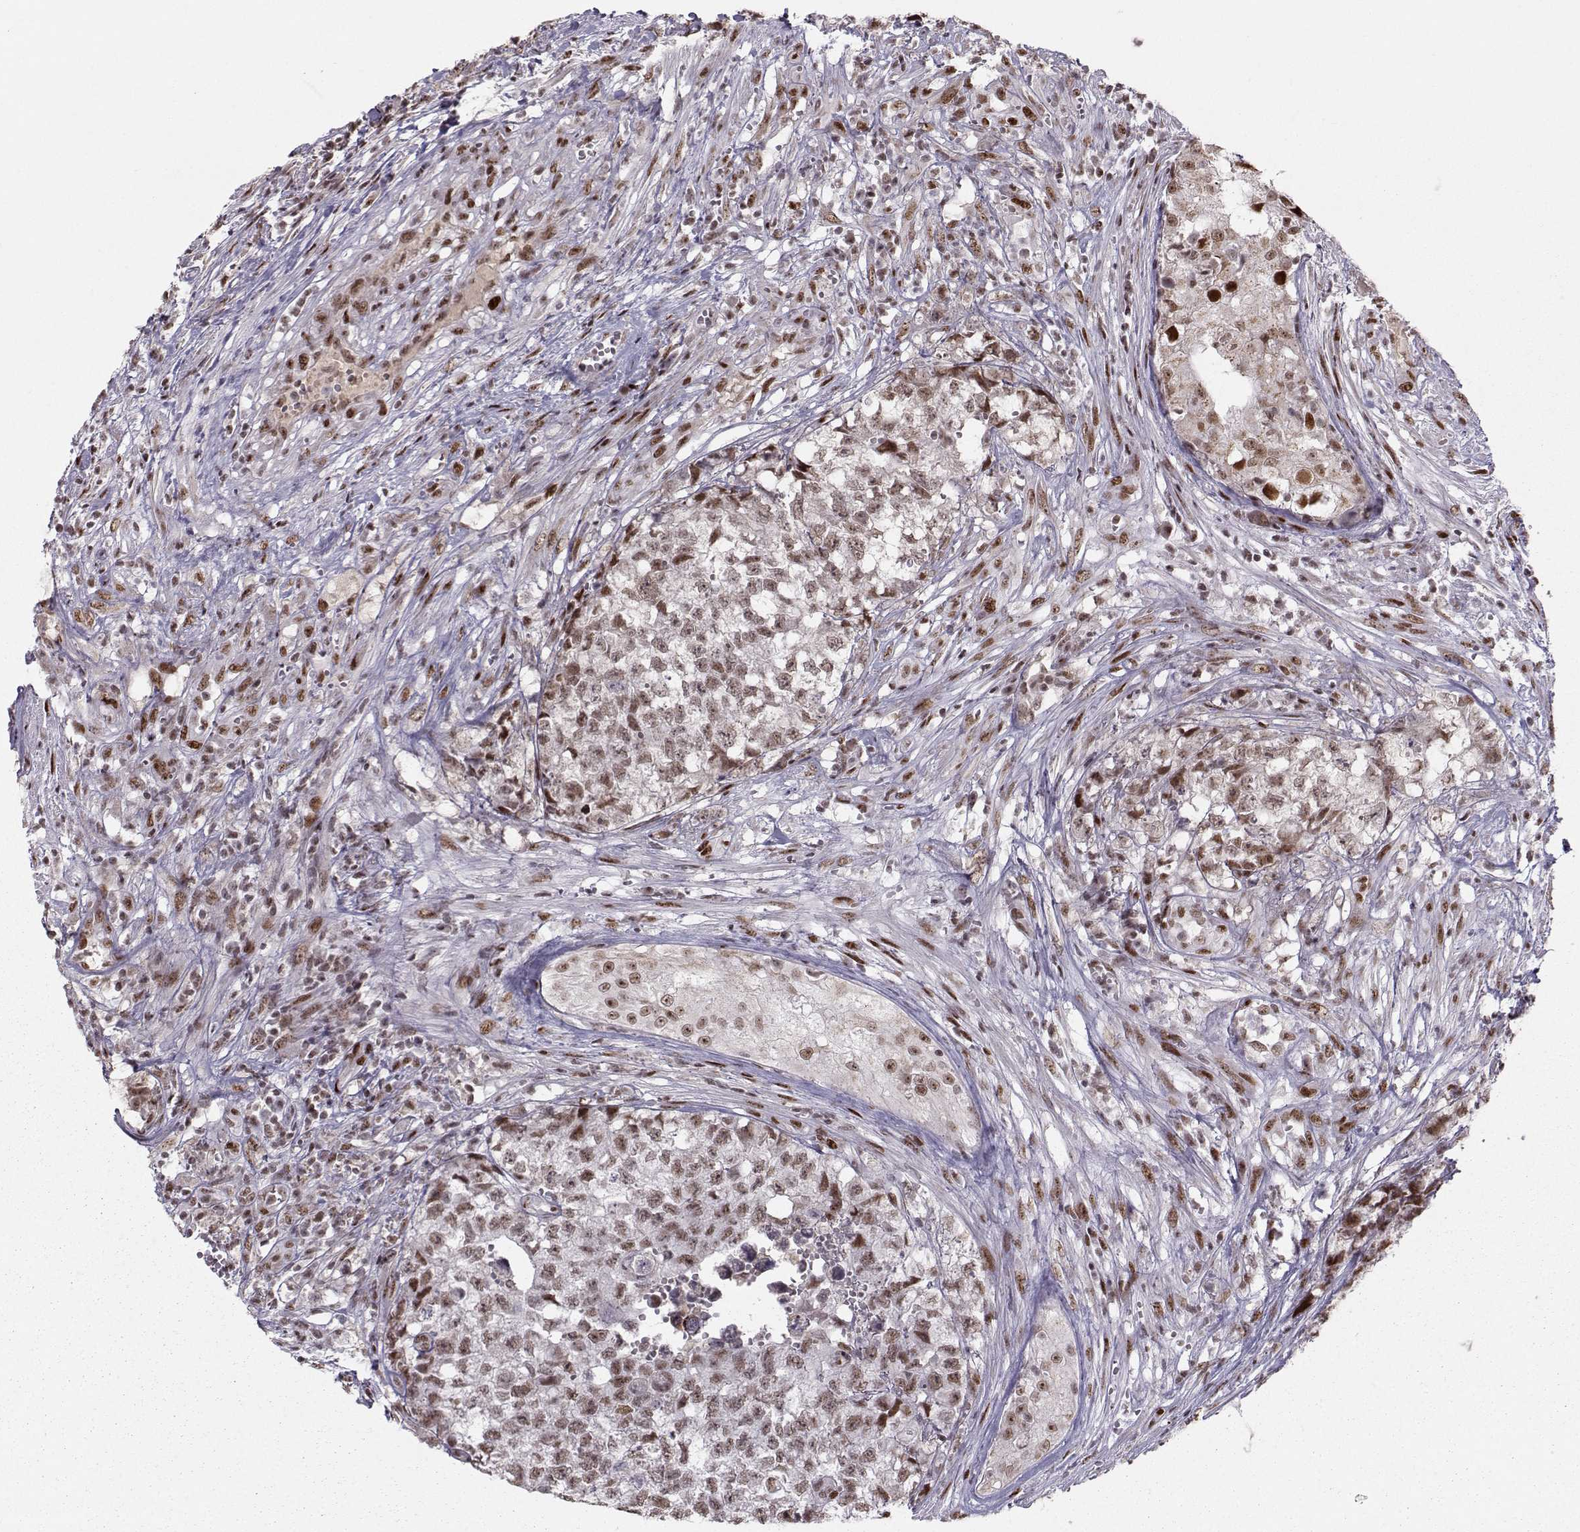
{"staining": {"intensity": "moderate", "quantity": "25%-75%", "location": "nuclear"}, "tissue": "testis cancer", "cell_type": "Tumor cells", "image_type": "cancer", "snomed": [{"axis": "morphology", "description": "Seminoma, NOS"}, {"axis": "morphology", "description": "Carcinoma, Embryonal, NOS"}, {"axis": "topography", "description": "Testis"}], "caption": "IHC of testis cancer demonstrates medium levels of moderate nuclear expression in about 25%-75% of tumor cells. (Stains: DAB in brown, nuclei in blue, Microscopy: brightfield microscopy at high magnification).", "gene": "SNAPC2", "patient": {"sex": "male", "age": 22}}